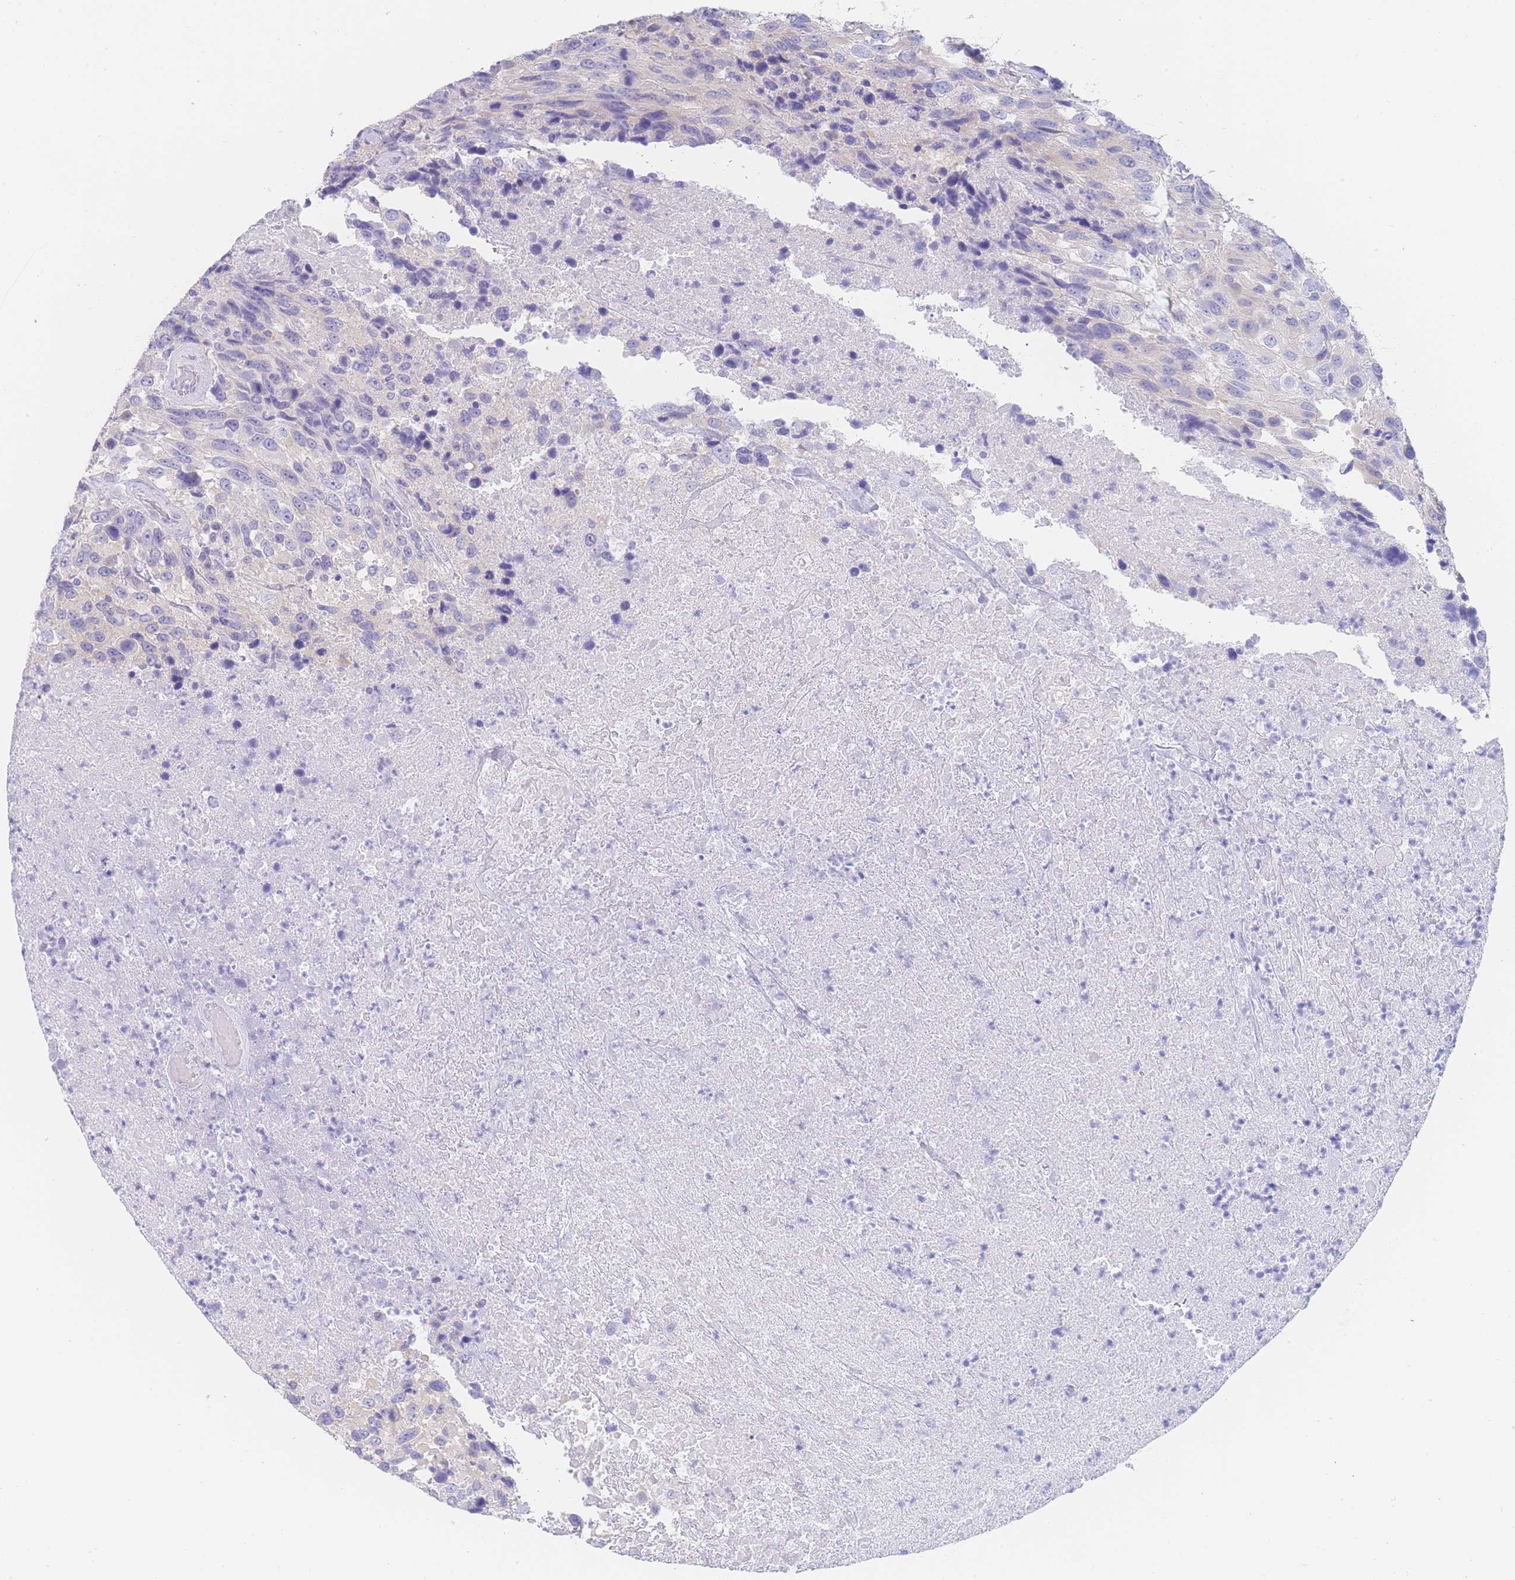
{"staining": {"intensity": "negative", "quantity": "none", "location": "none"}, "tissue": "urothelial cancer", "cell_type": "Tumor cells", "image_type": "cancer", "snomed": [{"axis": "morphology", "description": "Urothelial carcinoma, High grade"}, {"axis": "topography", "description": "Urinary bladder"}], "caption": "DAB (3,3'-diaminobenzidine) immunohistochemical staining of urothelial cancer demonstrates no significant positivity in tumor cells. (IHC, brightfield microscopy, high magnification).", "gene": "LZTFL1", "patient": {"sex": "female", "age": 70}}